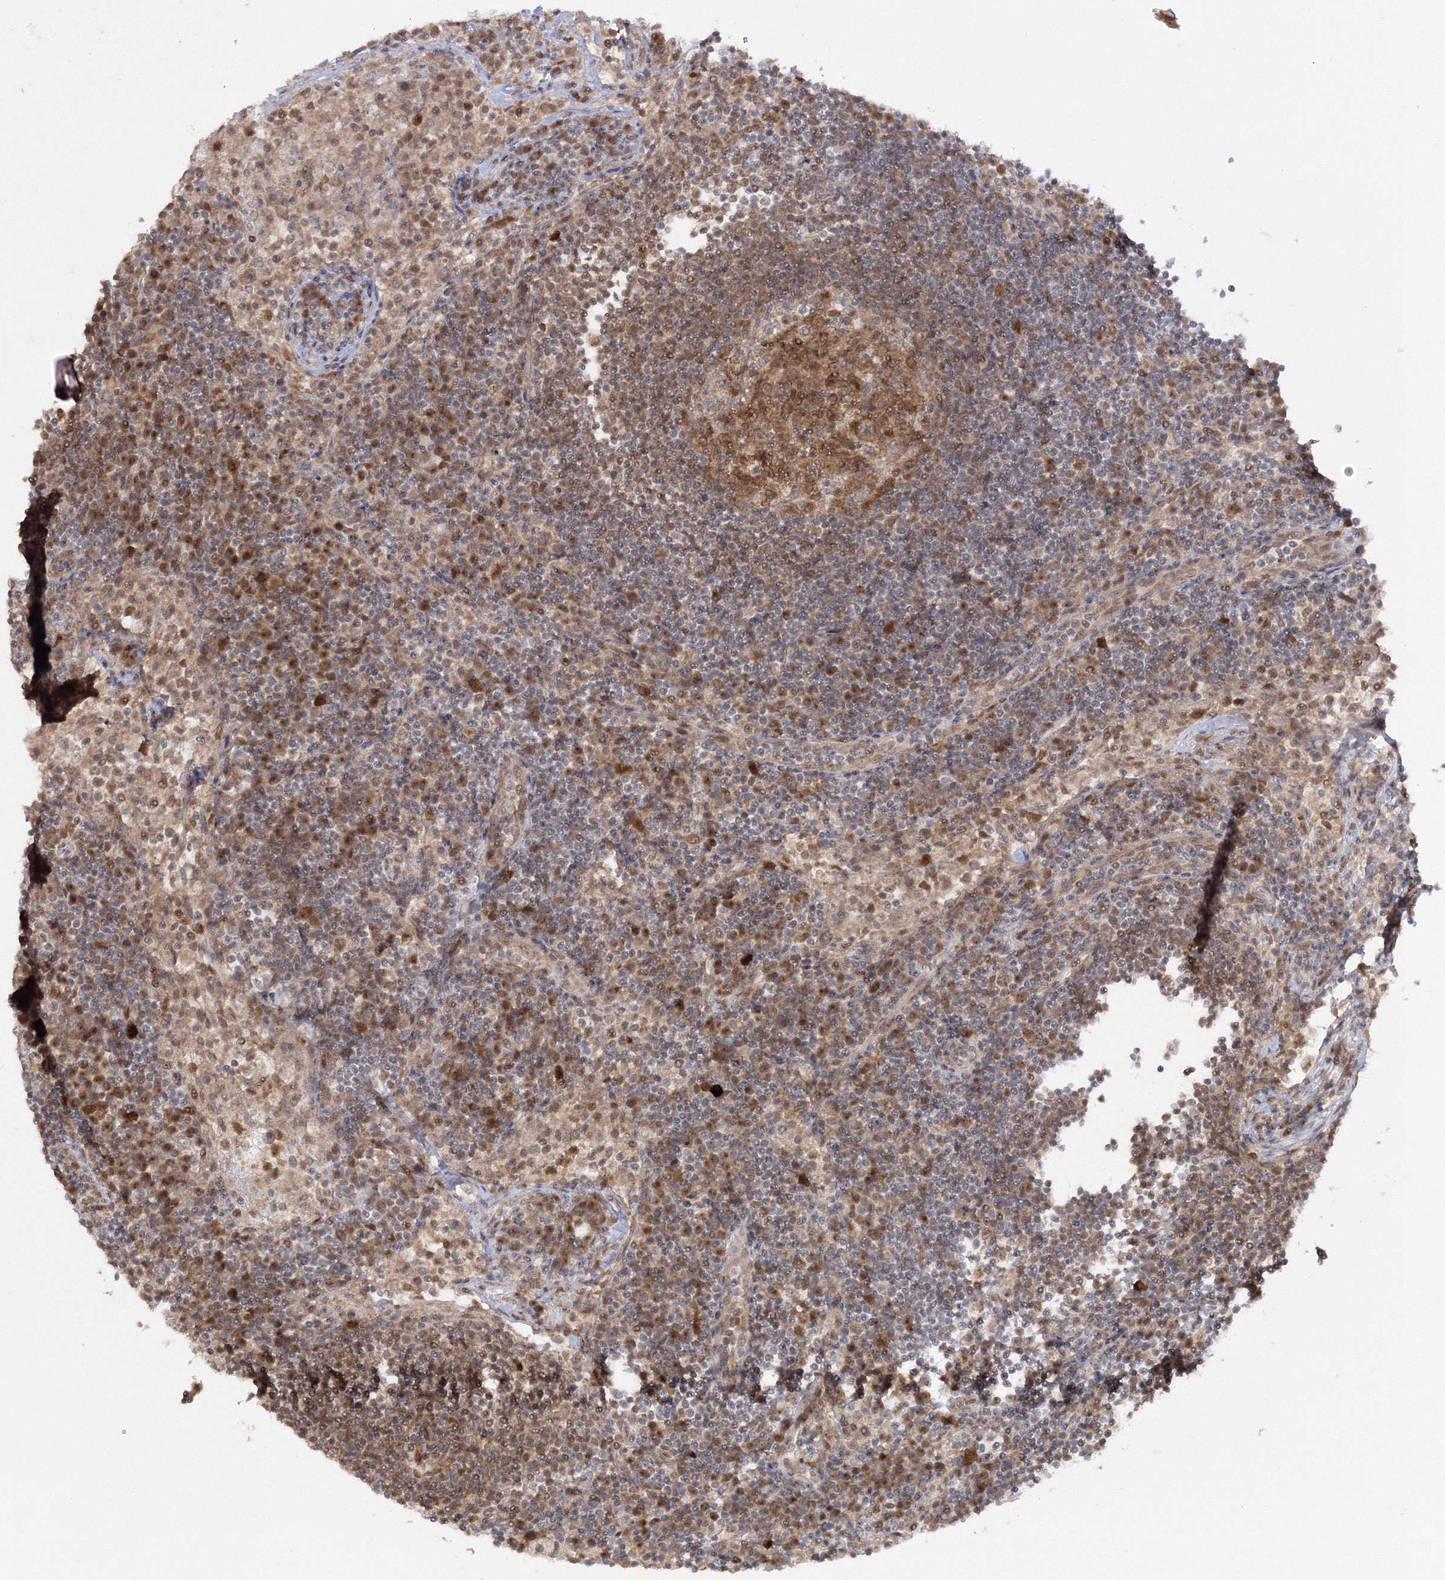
{"staining": {"intensity": "moderate", "quantity": ">75%", "location": "cytoplasmic/membranous,nuclear"}, "tissue": "lymph node", "cell_type": "Germinal center cells", "image_type": "normal", "snomed": [{"axis": "morphology", "description": "Normal tissue, NOS"}, {"axis": "topography", "description": "Lymph node"}], "caption": "An immunohistochemistry image of unremarkable tissue is shown. Protein staining in brown labels moderate cytoplasmic/membranous,nuclear positivity in lymph node within germinal center cells.", "gene": "ZFAND6", "patient": {"sex": "female", "age": 53}}